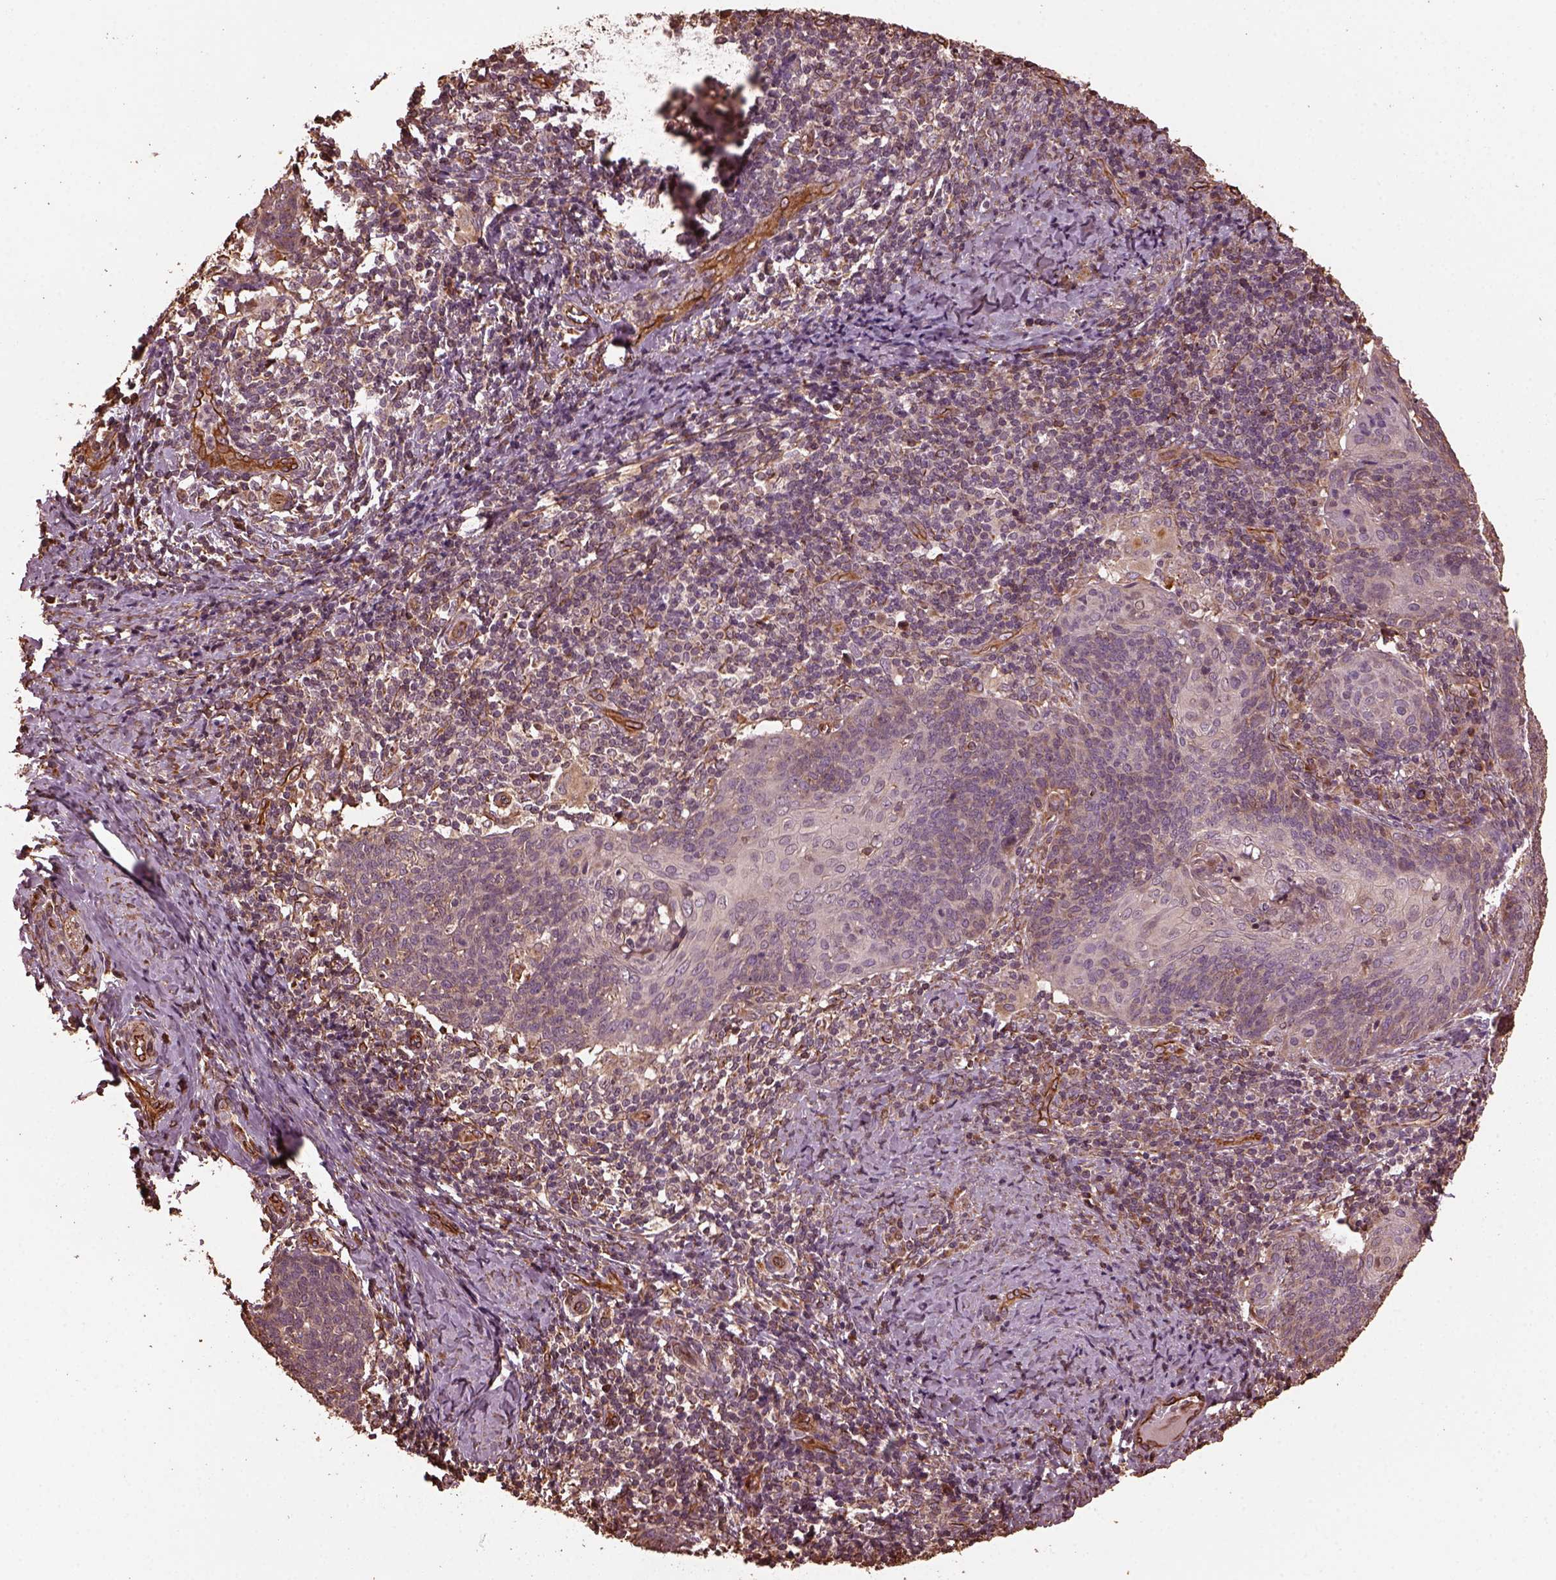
{"staining": {"intensity": "negative", "quantity": "none", "location": "none"}, "tissue": "cervical cancer", "cell_type": "Tumor cells", "image_type": "cancer", "snomed": [{"axis": "morphology", "description": "Normal tissue, NOS"}, {"axis": "morphology", "description": "Squamous cell carcinoma, NOS"}, {"axis": "topography", "description": "Cervix"}], "caption": "Histopathology image shows no significant protein staining in tumor cells of cervical squamous cell carcinoma.", "gene": "GTPBP1", "patient": {"sex": "female", "age": 39}}